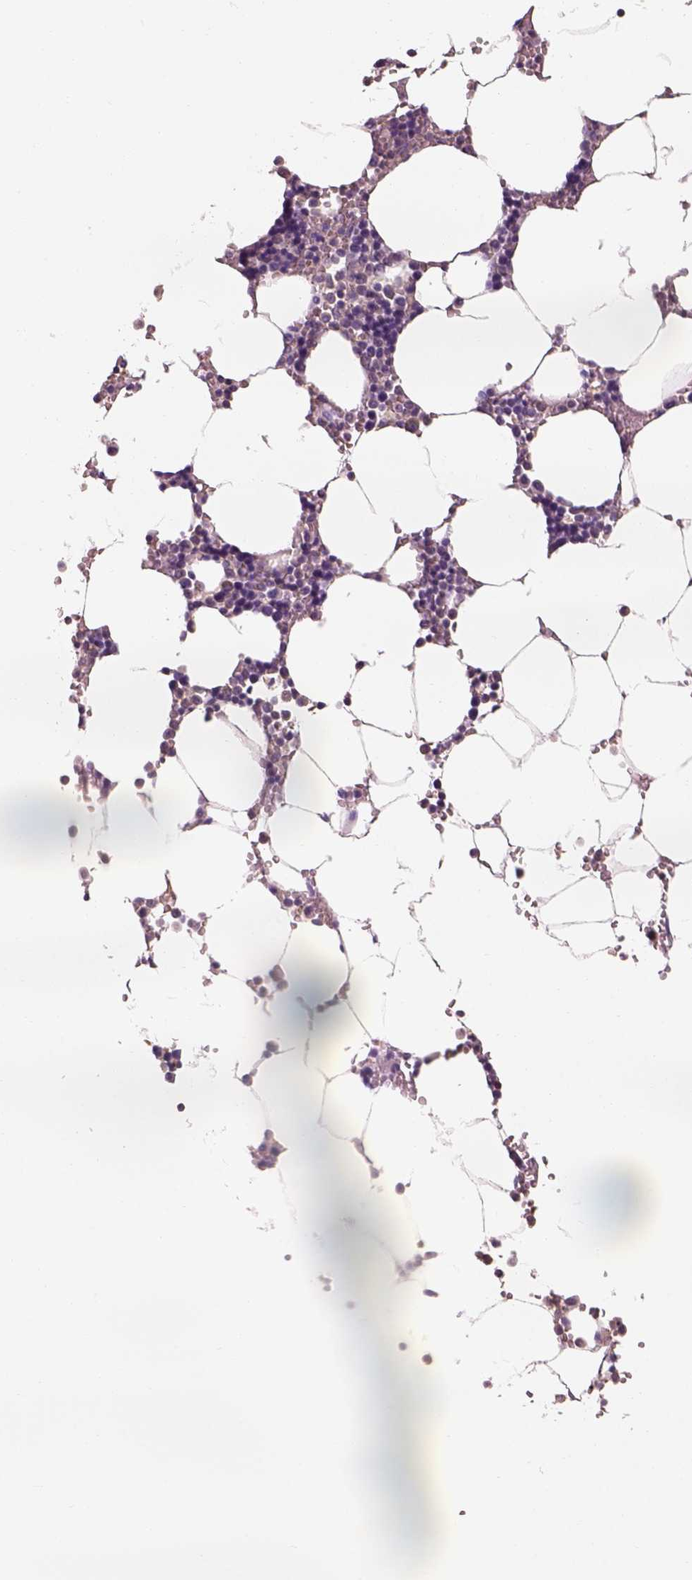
{"staining": {"intensity": "negative", "quantity": "none", "location": "none"}, "tissue": "bone marrow", "cell_type": "Hematopoietic cells", "image_type": "normal", "snomed": [{"axis": "morphology", "description": "Normal tissue, NOS"}, {"axis": "topography", "description": "Bone marrow"}], "caption": "An immunohistochemistry (IHC) photomicrograph of unremarkable bone marrow is shown. There is no staining in hematopoietic cells of bone marrow. (Stains: DAB immunohistochemistry (IHC) with hematoxylin counter stain, Microscopy: brightfield microscopy at high magnification).", "gene": "OTUD6A", "patient": {"sex": "female", "age": 52}}